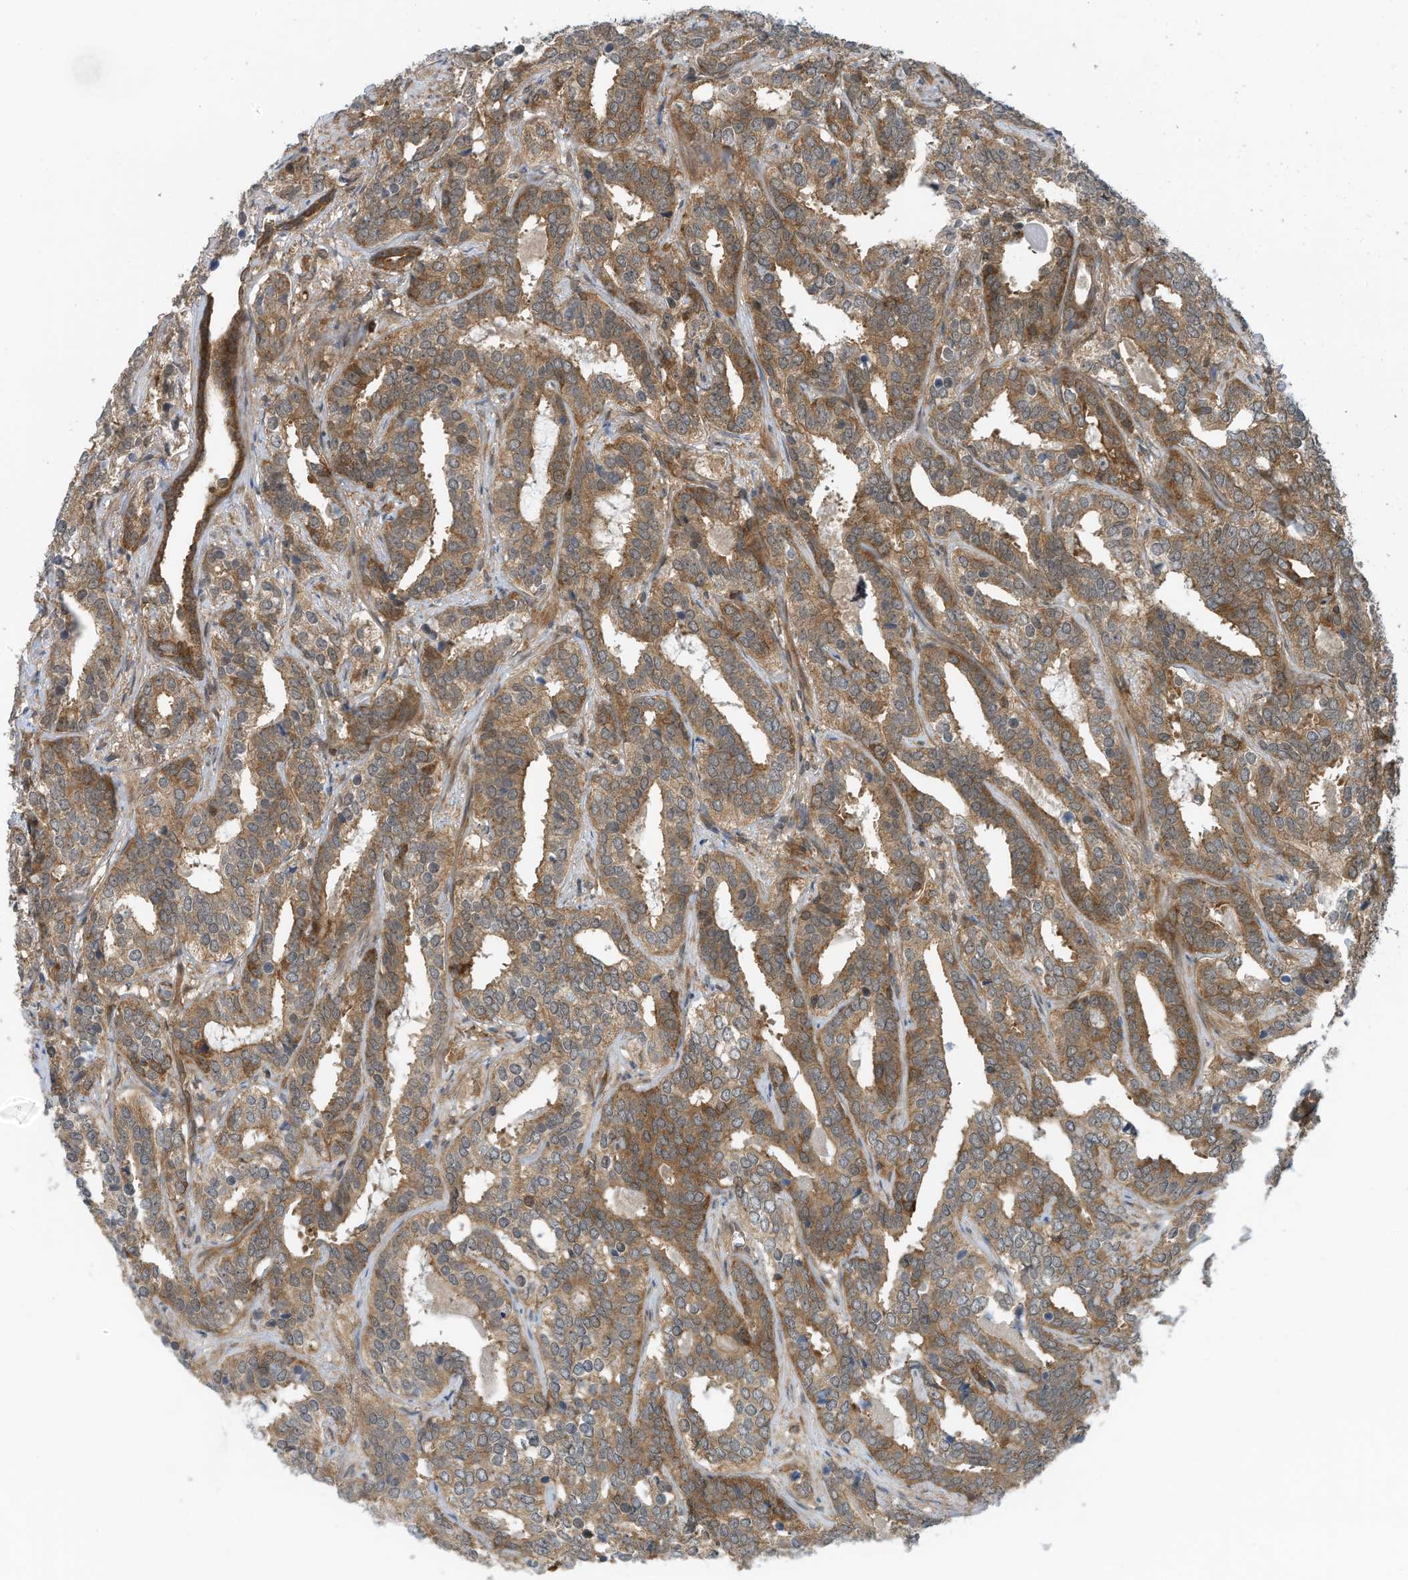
{"staining": {"intensity": "strong", "quantity": "25%-75%", "location": "cytoplasmic/membranous"}, "tissue": "prostate cancer", "cell_type": "Tumor cells", "image_type": "cancer", "snomed": [{"axis": "morphology", "description": "Adenocarcinoma, High grade"}, {"axis": "topography", "description": "Prostate"}], "caption": "The image demonstrates immunohistochemical staining of high-grade adenocarcinoma (prostate). There is strong cytoplasmic/membranous positivity is identified in about 25%-75% of tumor cells. (brown staining indicates protein expression, while blue staining denotes nuclei).", "gene": "REPS1", "patient": {"sex": "male", "age": 62}}